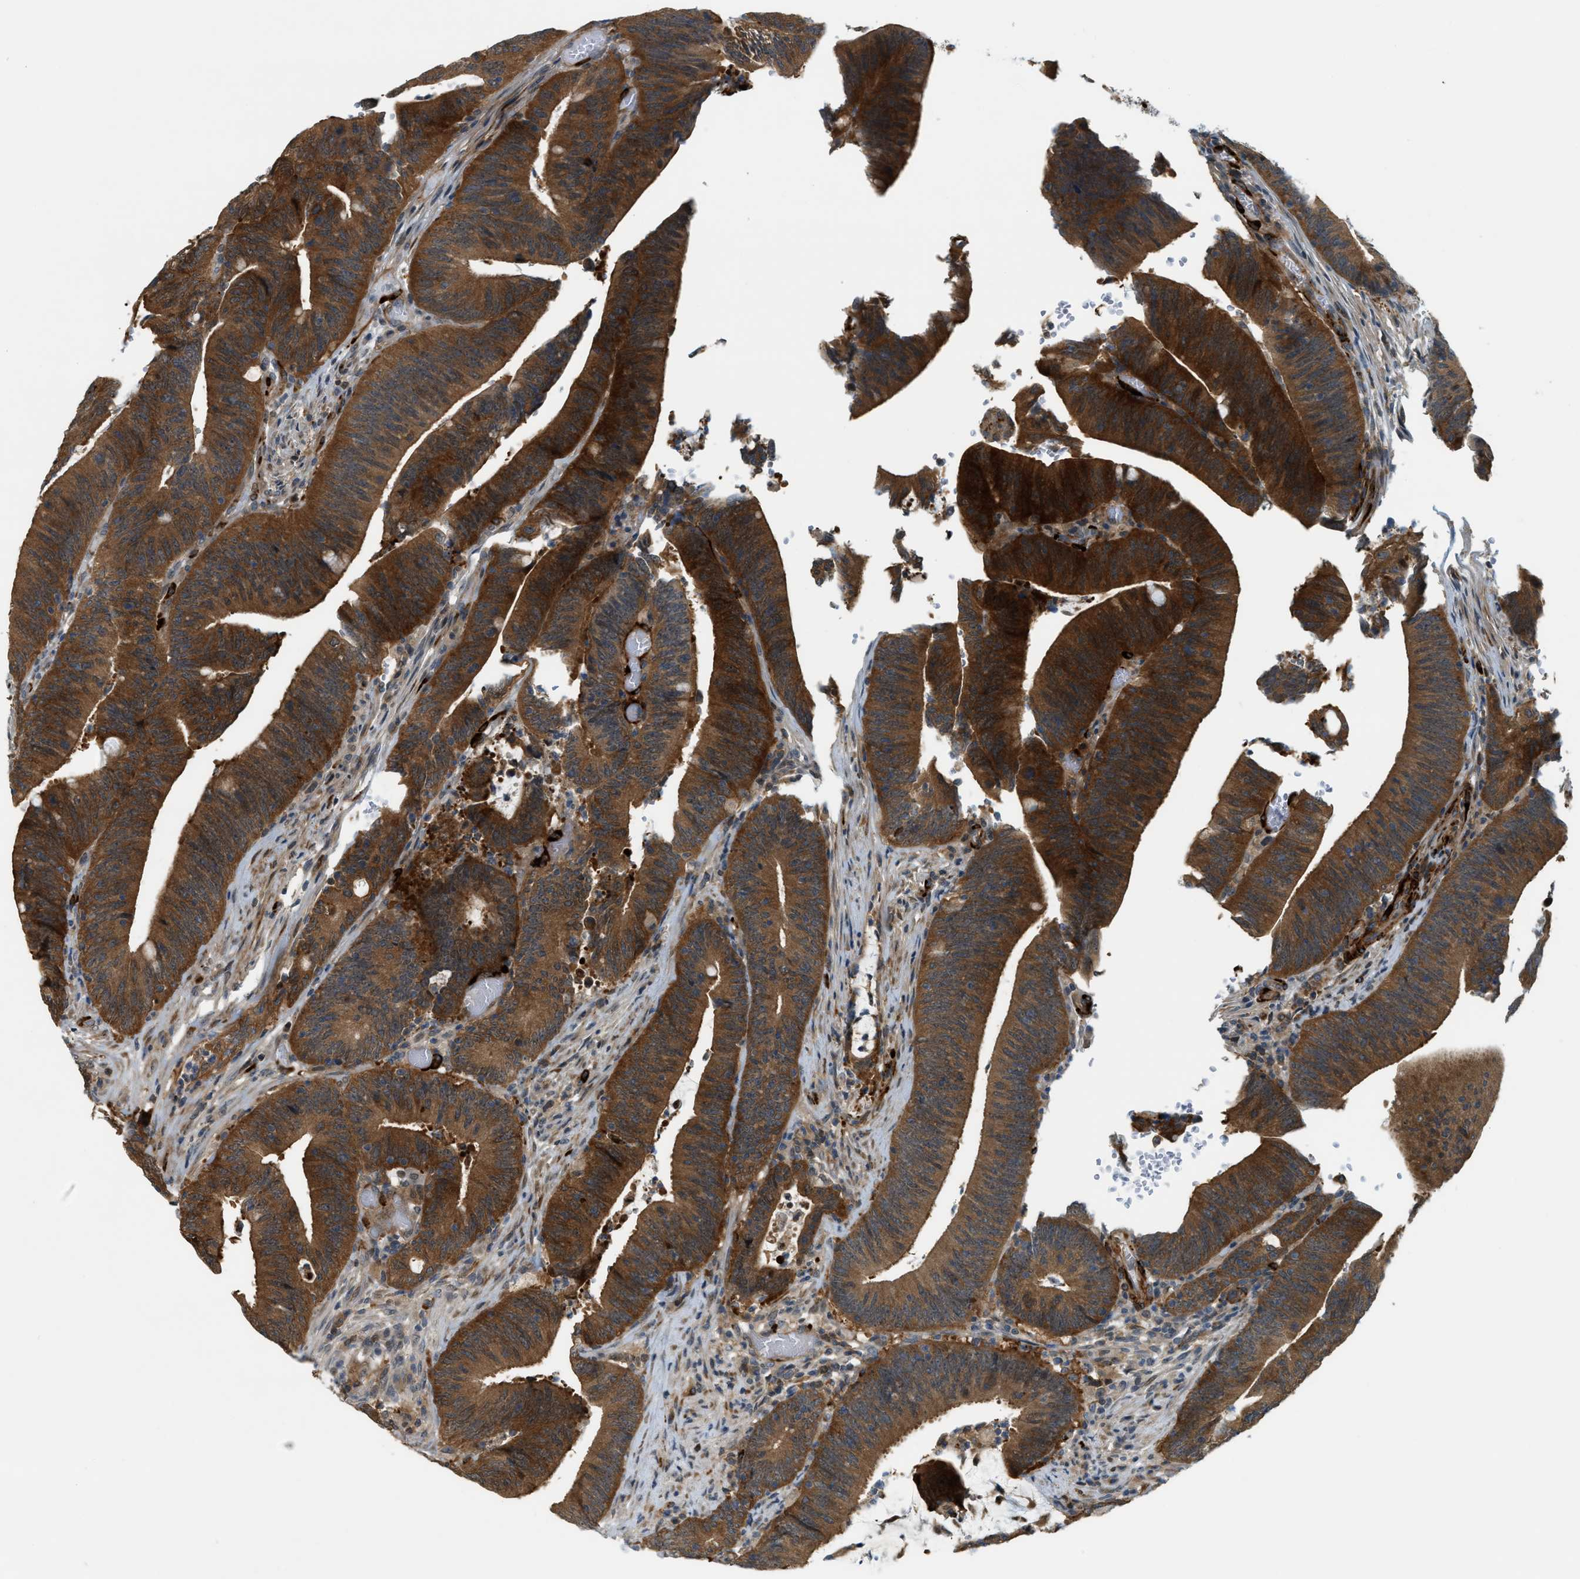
{"staining": {"intensity": "strong", "quantity": ">75%", "location": "cytoplasmic/membranous"}, "tissue": "colorectal cancer", "cell_type": "Tumor cells", "image_type": "cancer", "snomed": [{"axis": "morphology", "description": "Normal tissue, NOS"}, {"axis": "morphology", "description": "Adenocarcinoma, NOS"}, {"axis": "topography", "description": "Rectum"}], "caption": "IHC micrograph of neoplastic tissue: colorectal adenocarcinoma stained using IHC exhibits high levels of strong protein expression localized specifically in the cytoplasmic/membranous of tumor cells, appearing as a cytoplasmic/membranous brown color.", "gene": "PDCL3", "patient": {"sex": "female", "age": 66}}